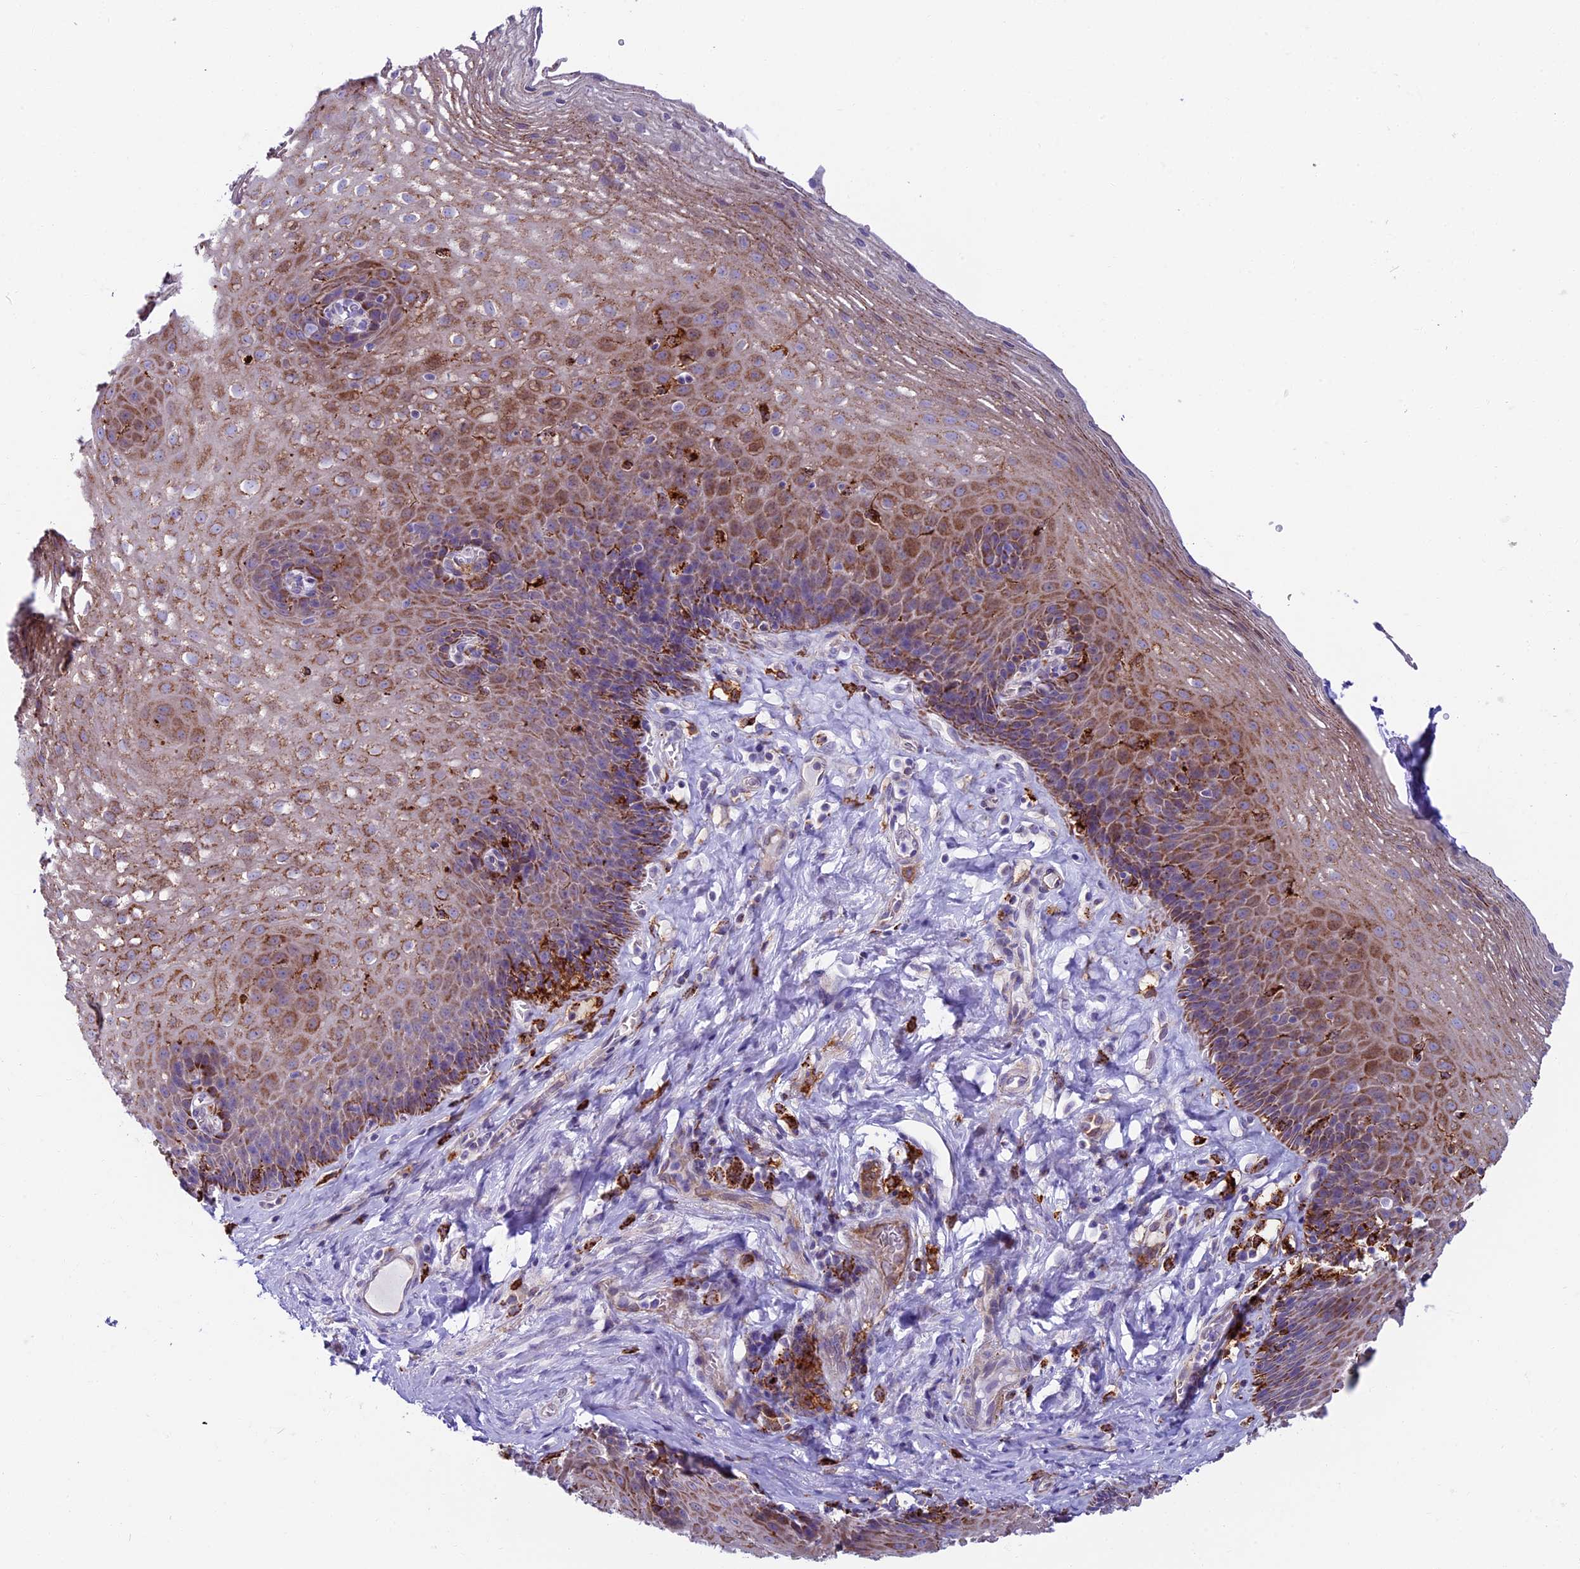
{"staining": {"intensity": "moderate", "quantity": "25%-75%", "location": "cytoplasmic/membranous"}, "tissue": "esophagus", "cell_type": "Squamous epithelial cells", "image_type": "normal", "snomed": [{"axis": "morphology", "description": "Normal tissue, NOS"}, {"axis": "topography", "description": "Esophagus"}], "caption": "Immunohistochemical staining of benign human esophagus displays medium levels of moderate cytoplasmic/membranous staining in about 25%-75% of squamous epithelial cells.", "gene": "IL20RA", "patient": {"sex": "female", "age": 66}}